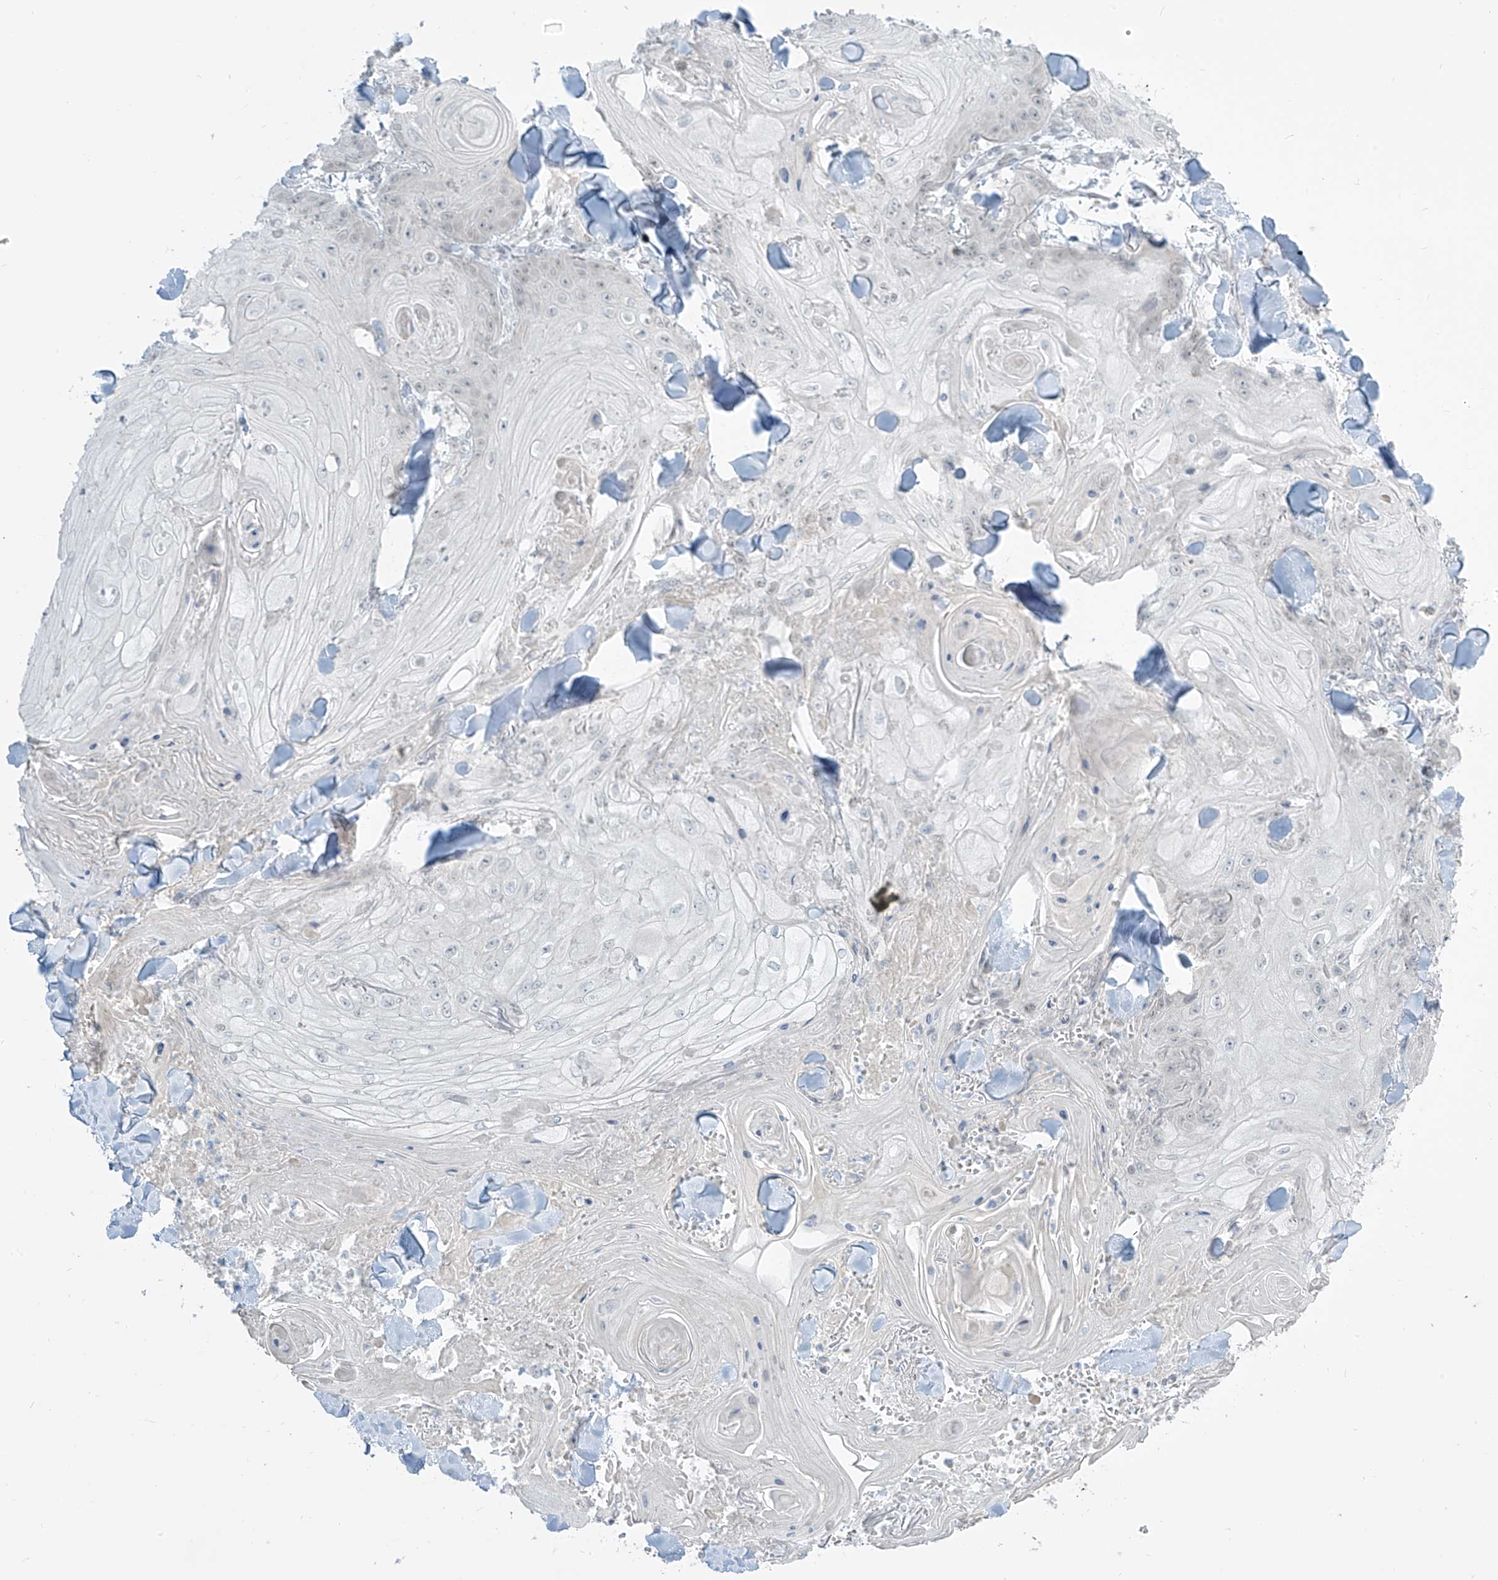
{"staining": {"intensity": "negative", "quantity": "none", "location": "none"}, "tissue": "skin cancer", "cell_type": "Tumor cells", "image_type": "cancer", "snomed": [{"axis": "morphology", "description": "Squamous cell carcinoma, NOS"}, {"axis": "topography", "description": "Skin"}], "caption": "The photomicrograph exhibits no staining of tumor cells in skin cancer (squamous cell carcinoma).", "gene": "PRDM6", "patient": {"sex": "male", "age": 74}}